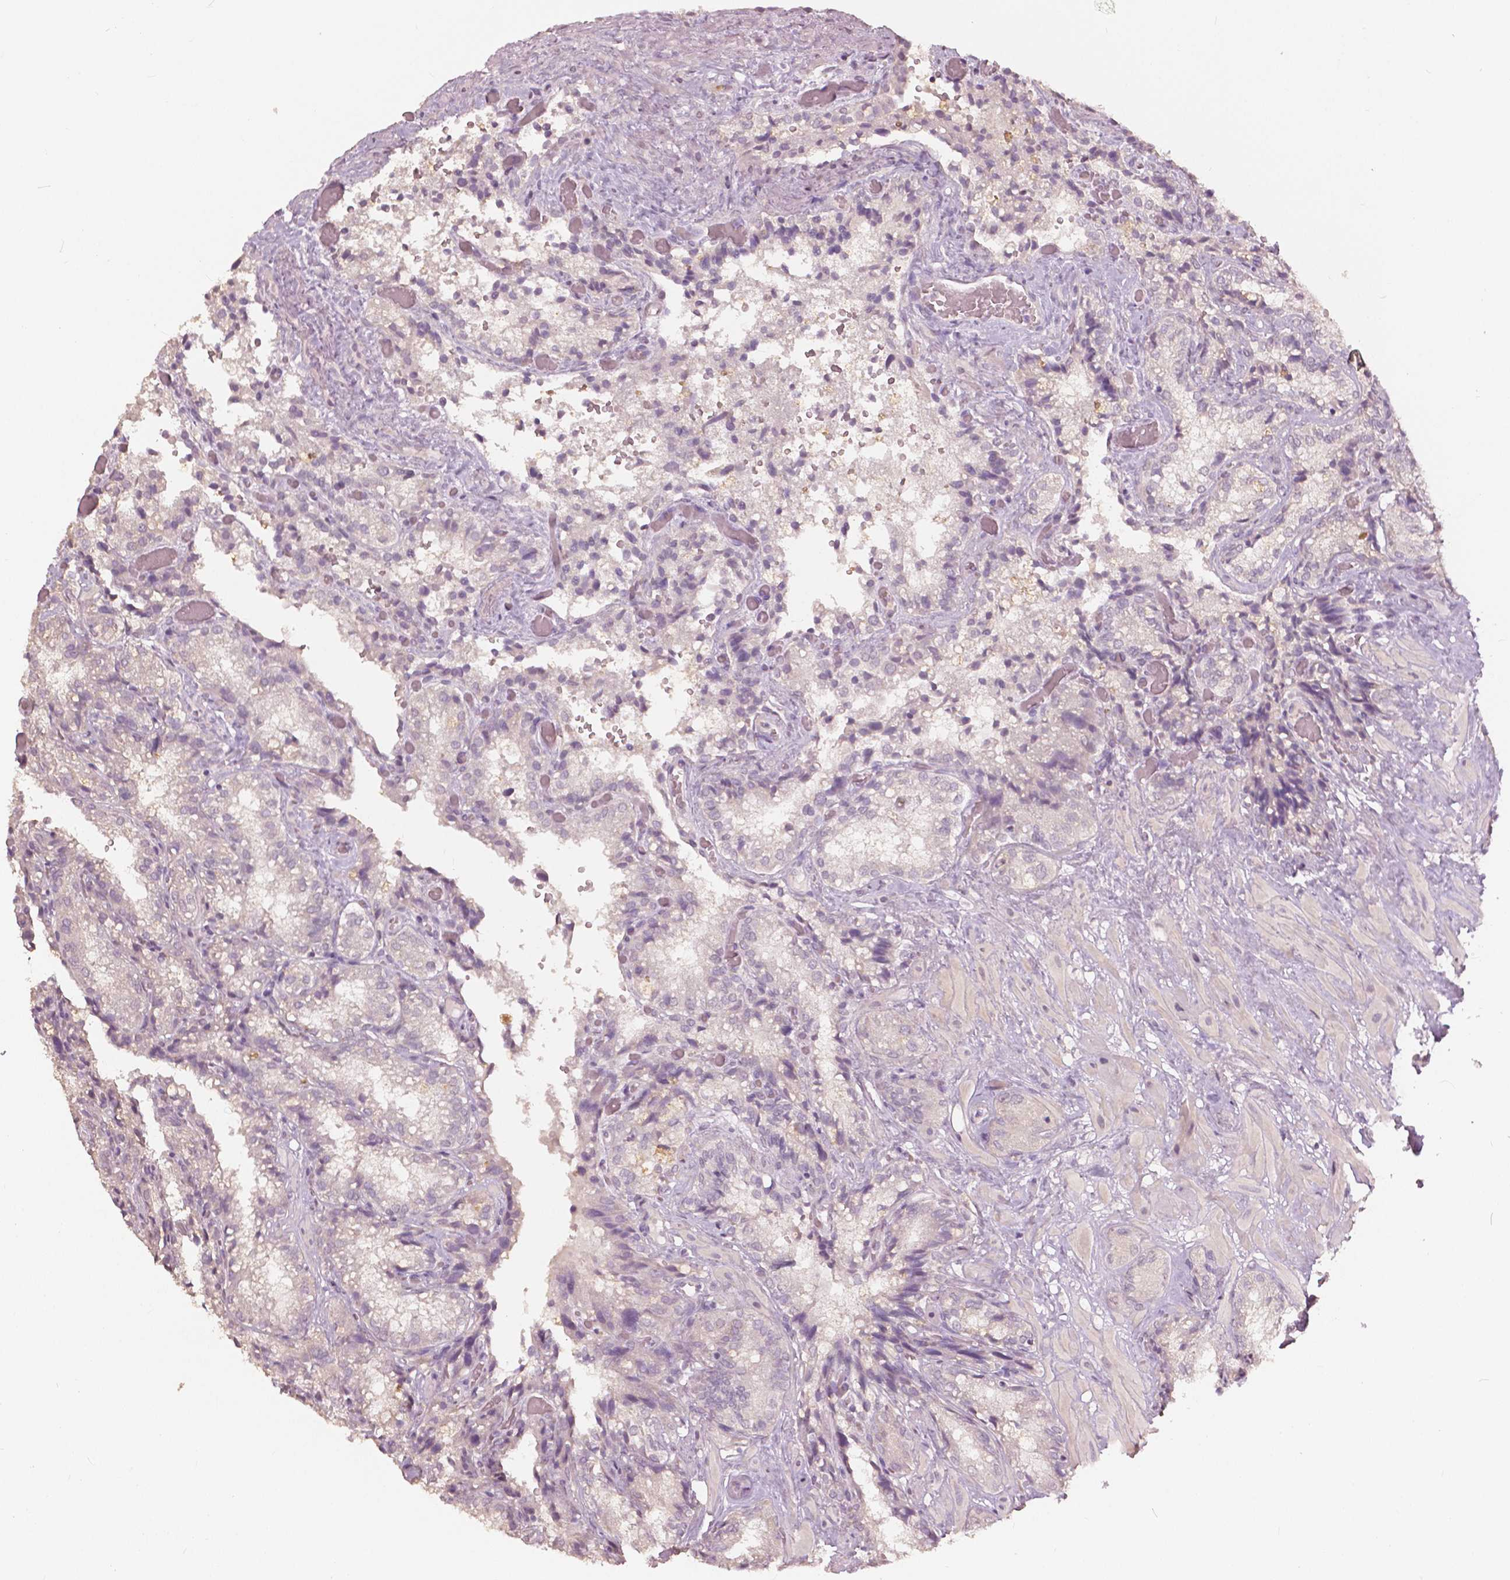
{"staining": {"intensity": "negative", "quantity": "none", "location": "none"}, "tissue": "seminal vesicle", "cell_type": "Glandular cells", "image_type": "normal", "snomed": [{"axis": "morphology", "description": "Normal tissue, NOS"}, {"axis": "topography", "description": "Seminal veicle"}], "caption": "High magnification brightfield microscopy of normal seminal vesicle stained with DAB (brown) and counterstained with hematoxylin (blue): glandular cells show no significant staining. (DAB (3,3'-diaminobenzidine) IHC with hematoxylin counter stain).", "gene": "NANOG", "patient": {"sex": "male", "age": 57}}